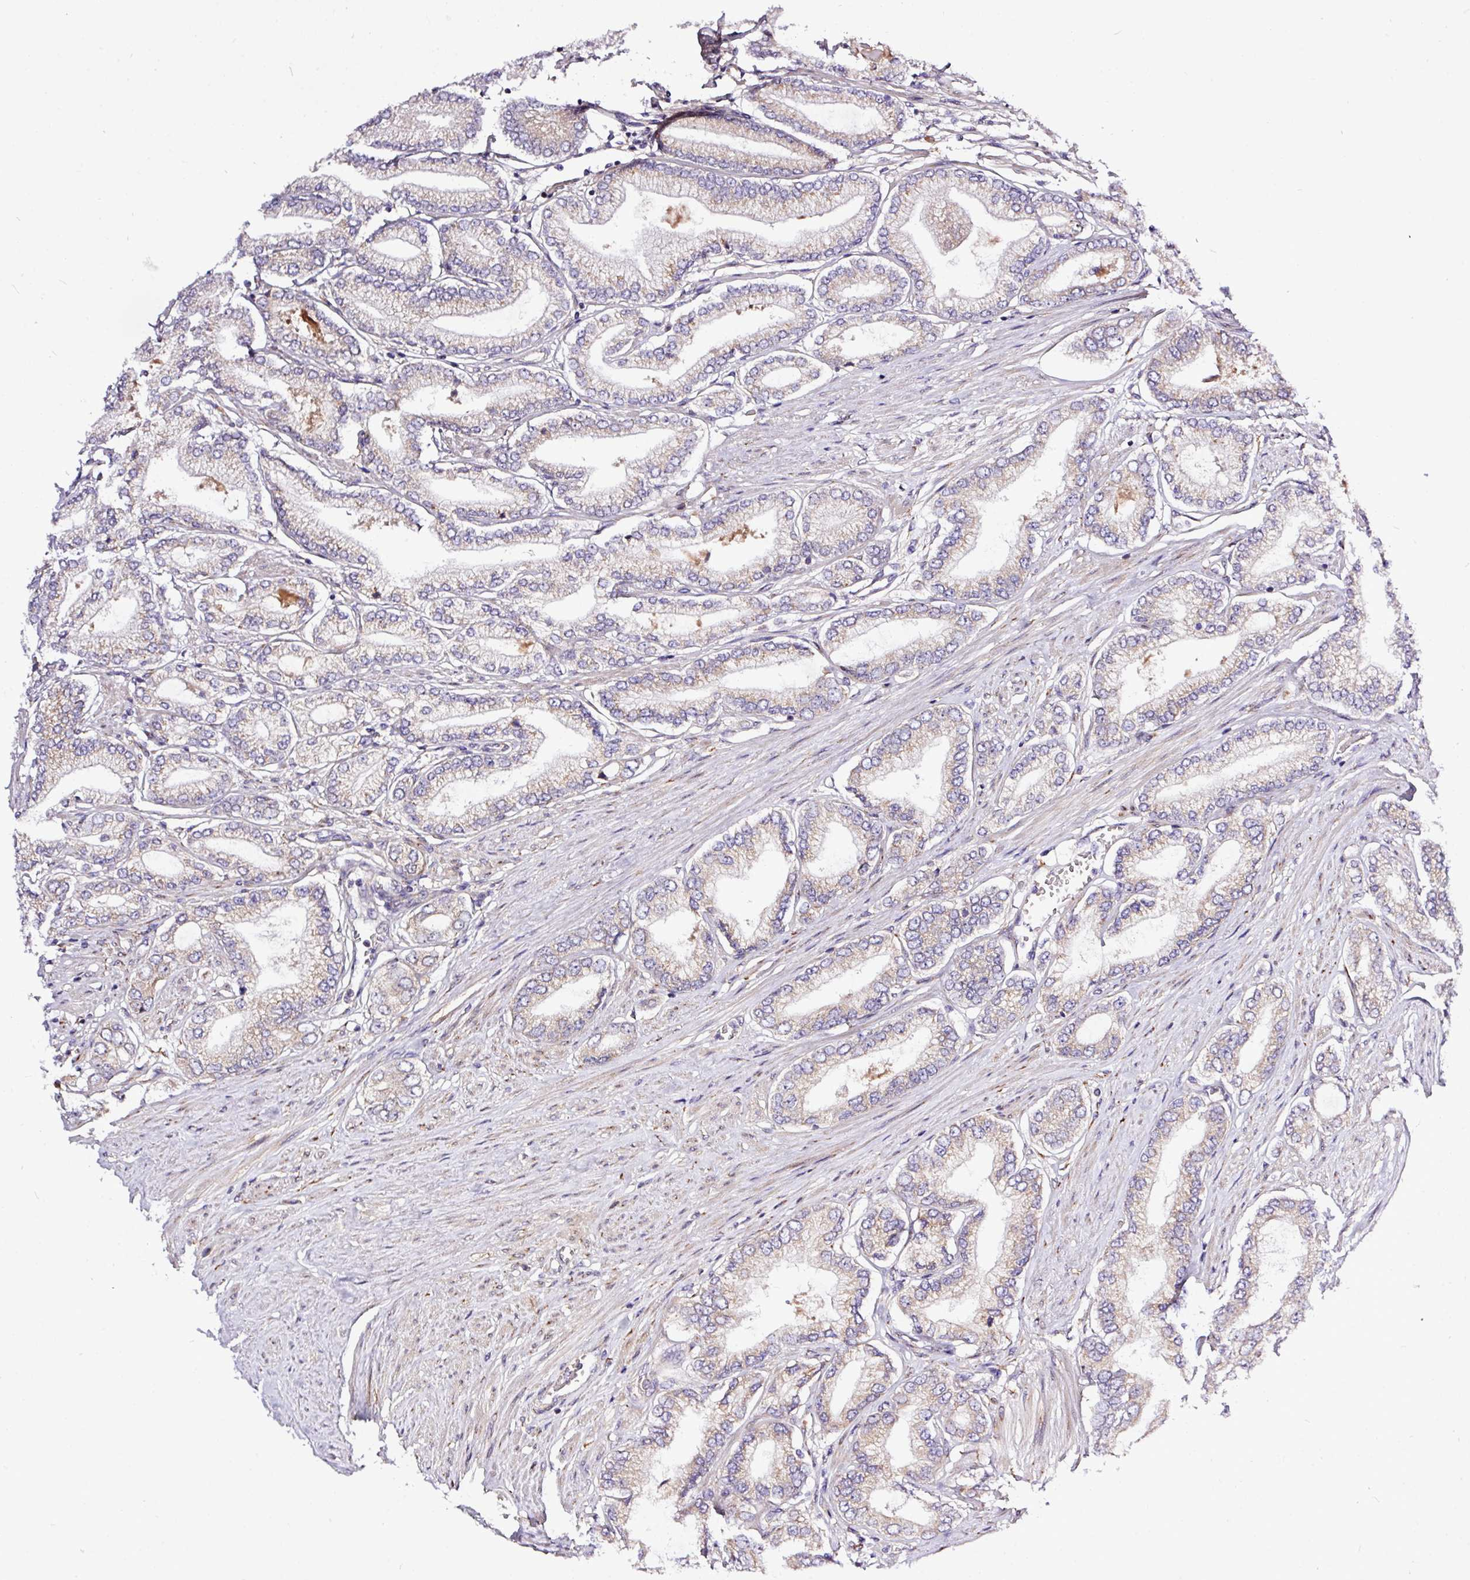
{"staining": {"intensity": "weak", "quantity": "25%-75%", "location": "cytoplasmic/membranous"}, "tissue": "prostate cancer", "cell_type": "Tumor cells", "image_type": "cancer", "snomed": [{"axis": "morphology", "description": "Adenocarcinoma, Low grade"}, {"axis": "topography", "description": "Prostate"}], "caption": "Protein staining by IHC demonstrates weak cytoplasmic/membranous staining in approximately 25%-75% of tumor cells in adenocarcinoma (low-grade) (prostate).", "gene": "TM2D2", "patient": {"sex": "male", "age": 63}}